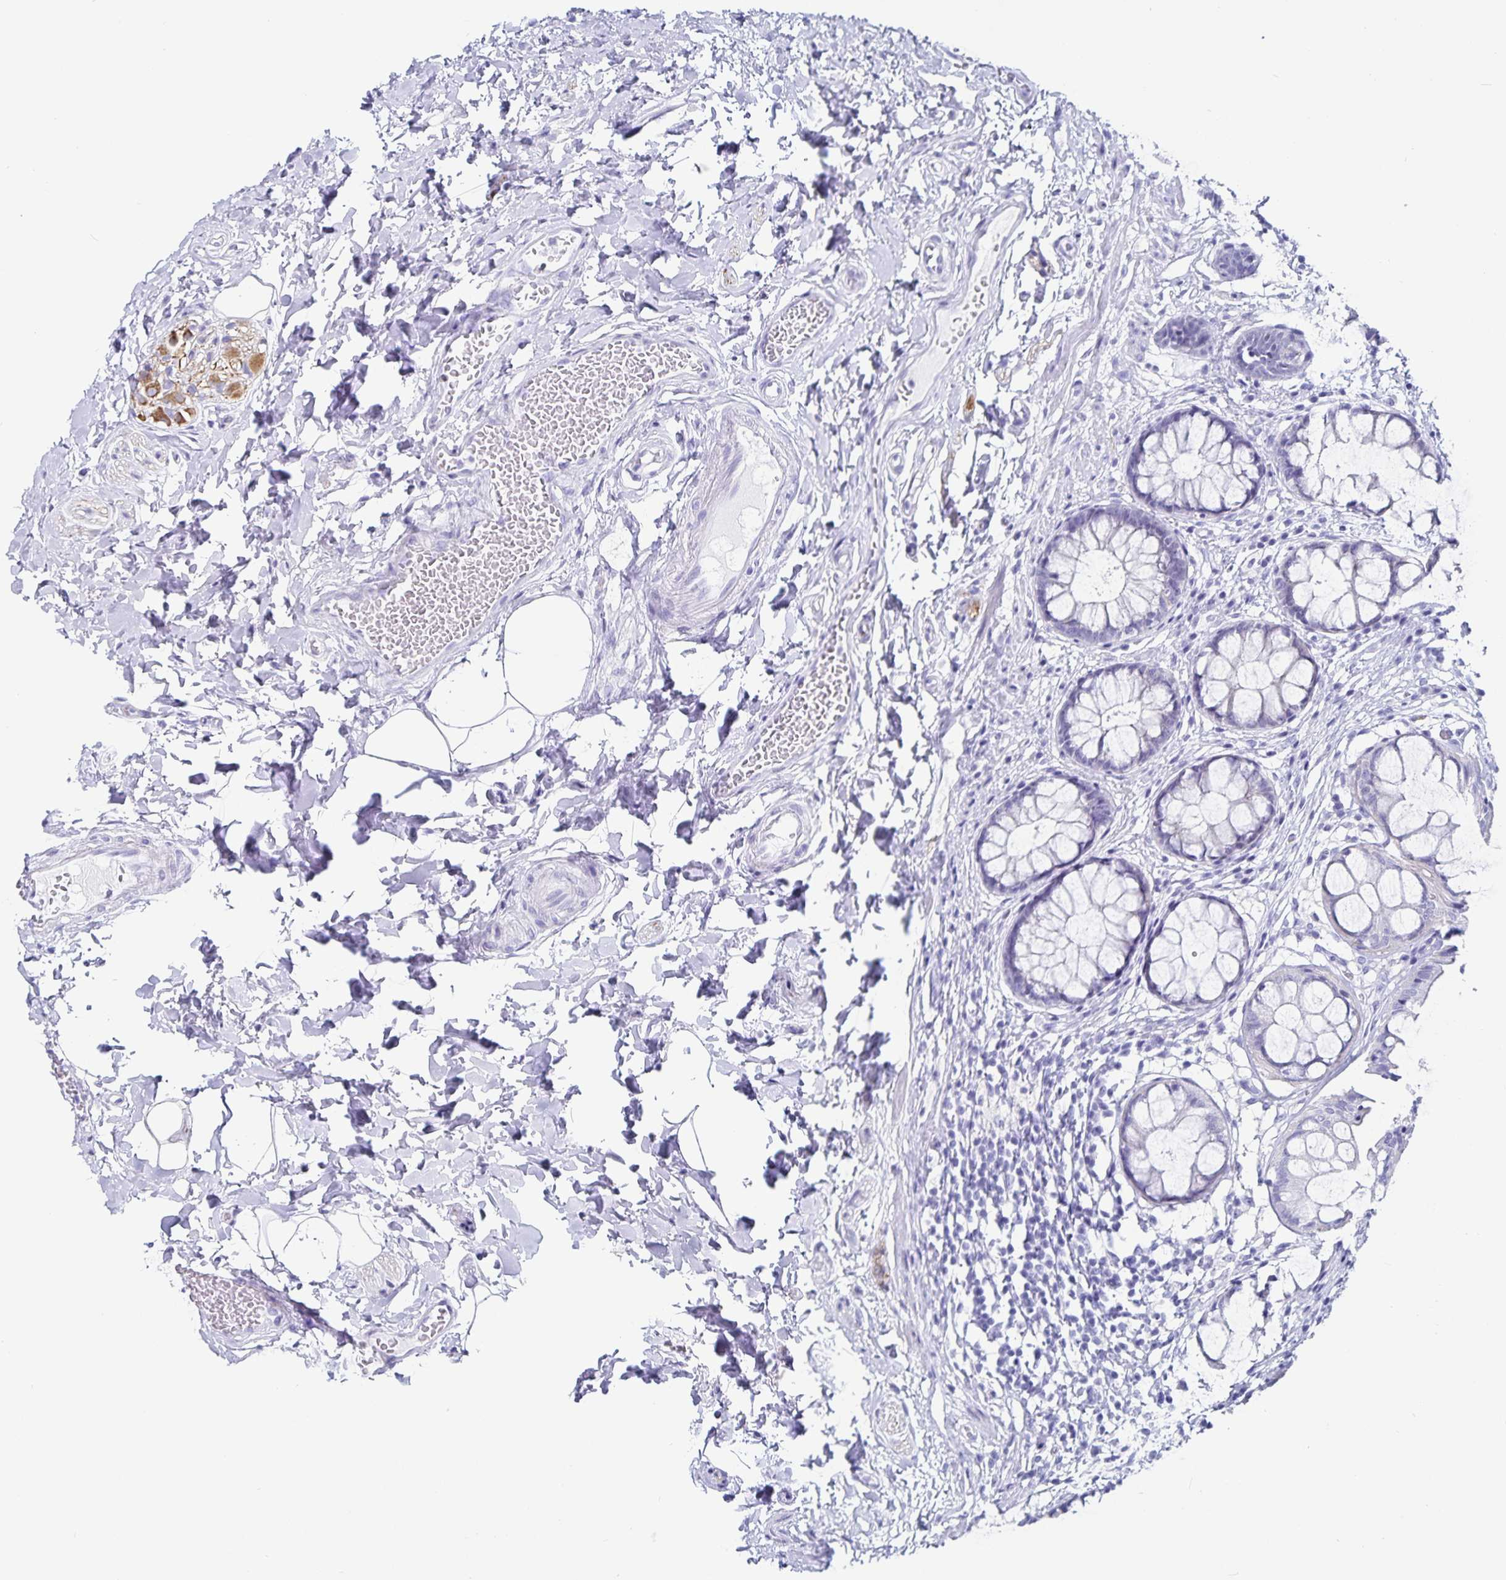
{"staining": {"intensity": "weak", "quantity": "25%-75%", "location": "cytoplasmic/membranous"}, "tissue": "rectum", "cell_type": "Glandular cells", "image_type": "normal", "snomed": [{"axis": "morphology", "description": "Normal tissue, NOS"}, {"axis": "topography", "description": "Rectum"}], "caption": "Glandular cells demonstrate low levels of weak cytoplasmic/membranous expression in about 25%-75% of cells in unremarkable rectum.", "gene": "C19orf73", "patient": {"sex": "female", "age": 62}}